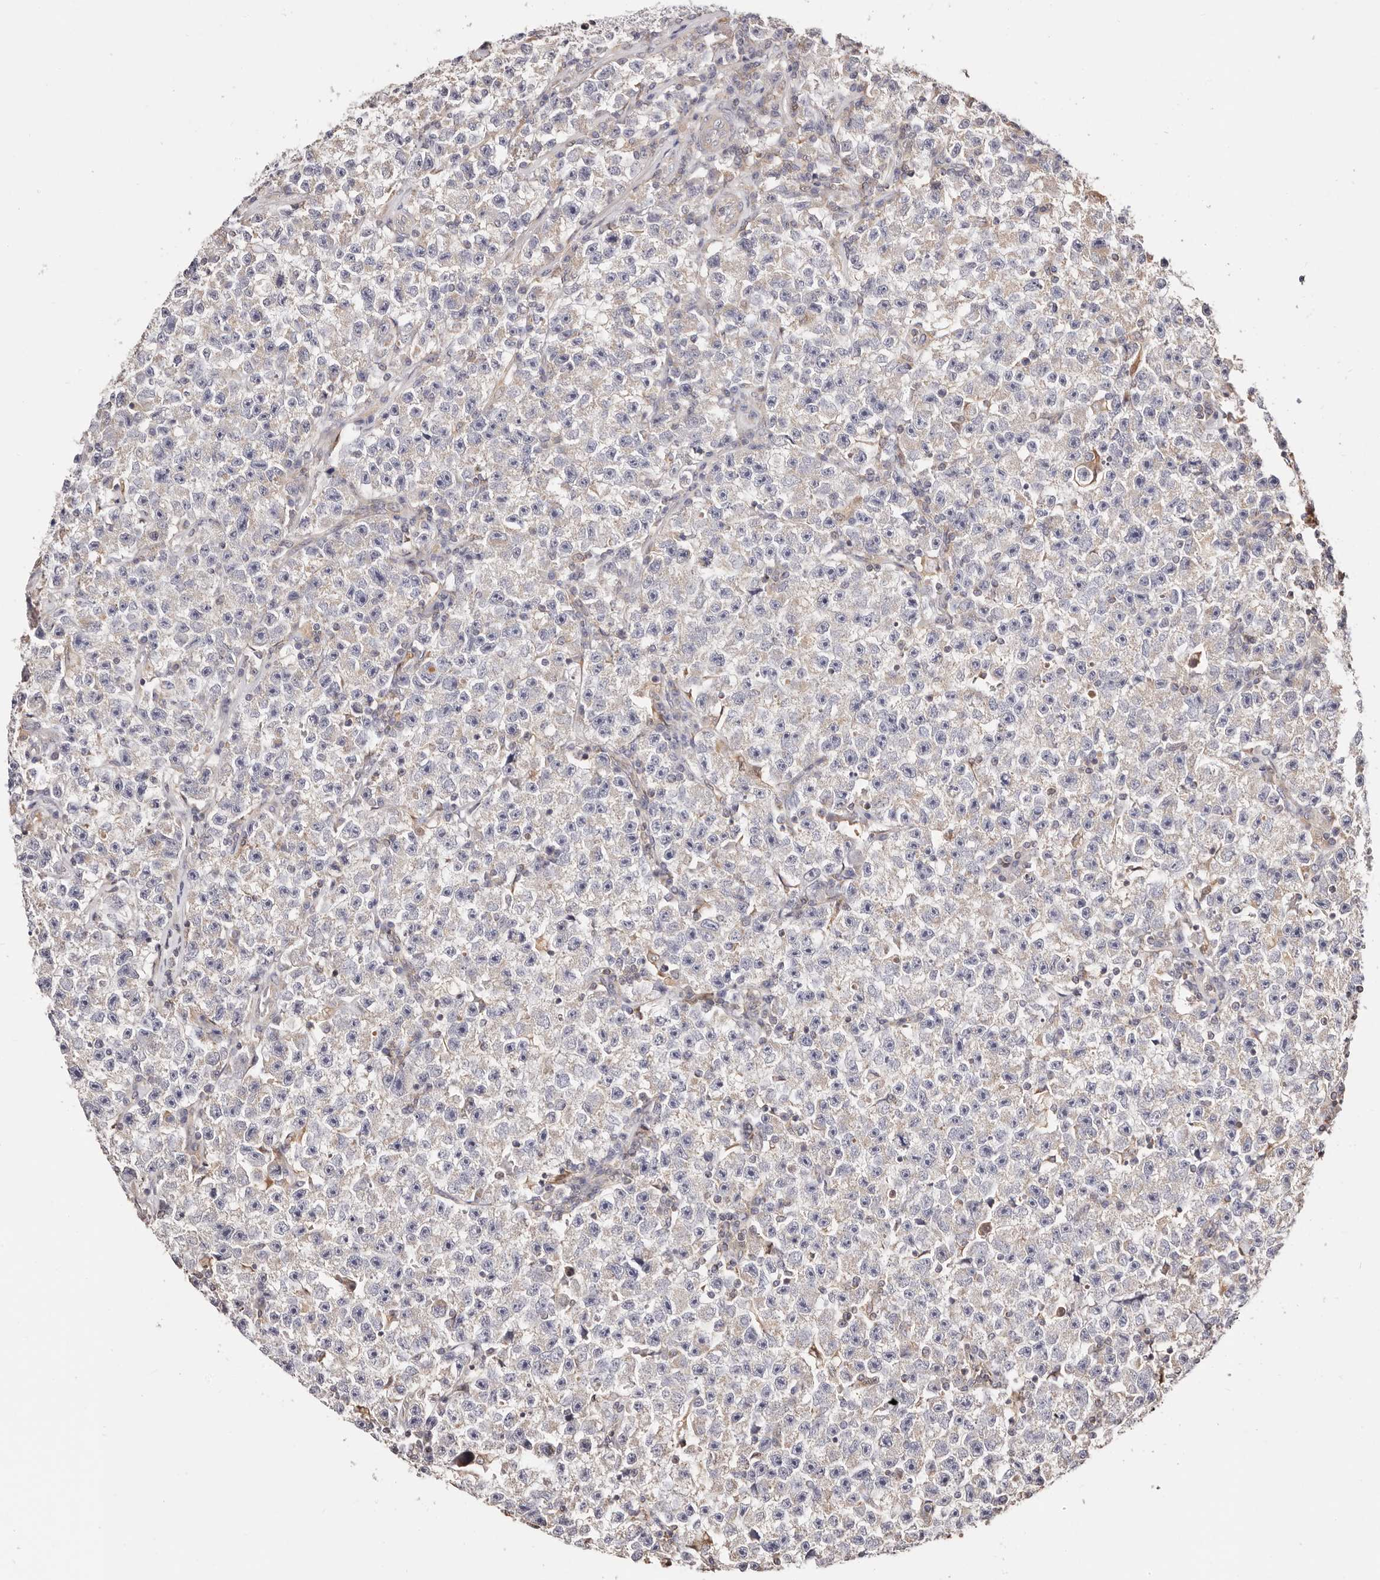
{"staining": {"intensity": "weak", "quantity": "<25%", "location": "cytoplasmic/membranous"}, "tissue": "testis cancer", "cell_type": "Tumor cells", "image_type": "cancer", "snomed": [{"axis": "morphology", "description": "Seminoma, NOS"}, {"axis": "topography", "description": "Testis"}], "caption": "Tumor cells show no significant protein positivity in testis cancer.", "gene": "MAPK1", "patient": {"sex": "male", "age": 22}}